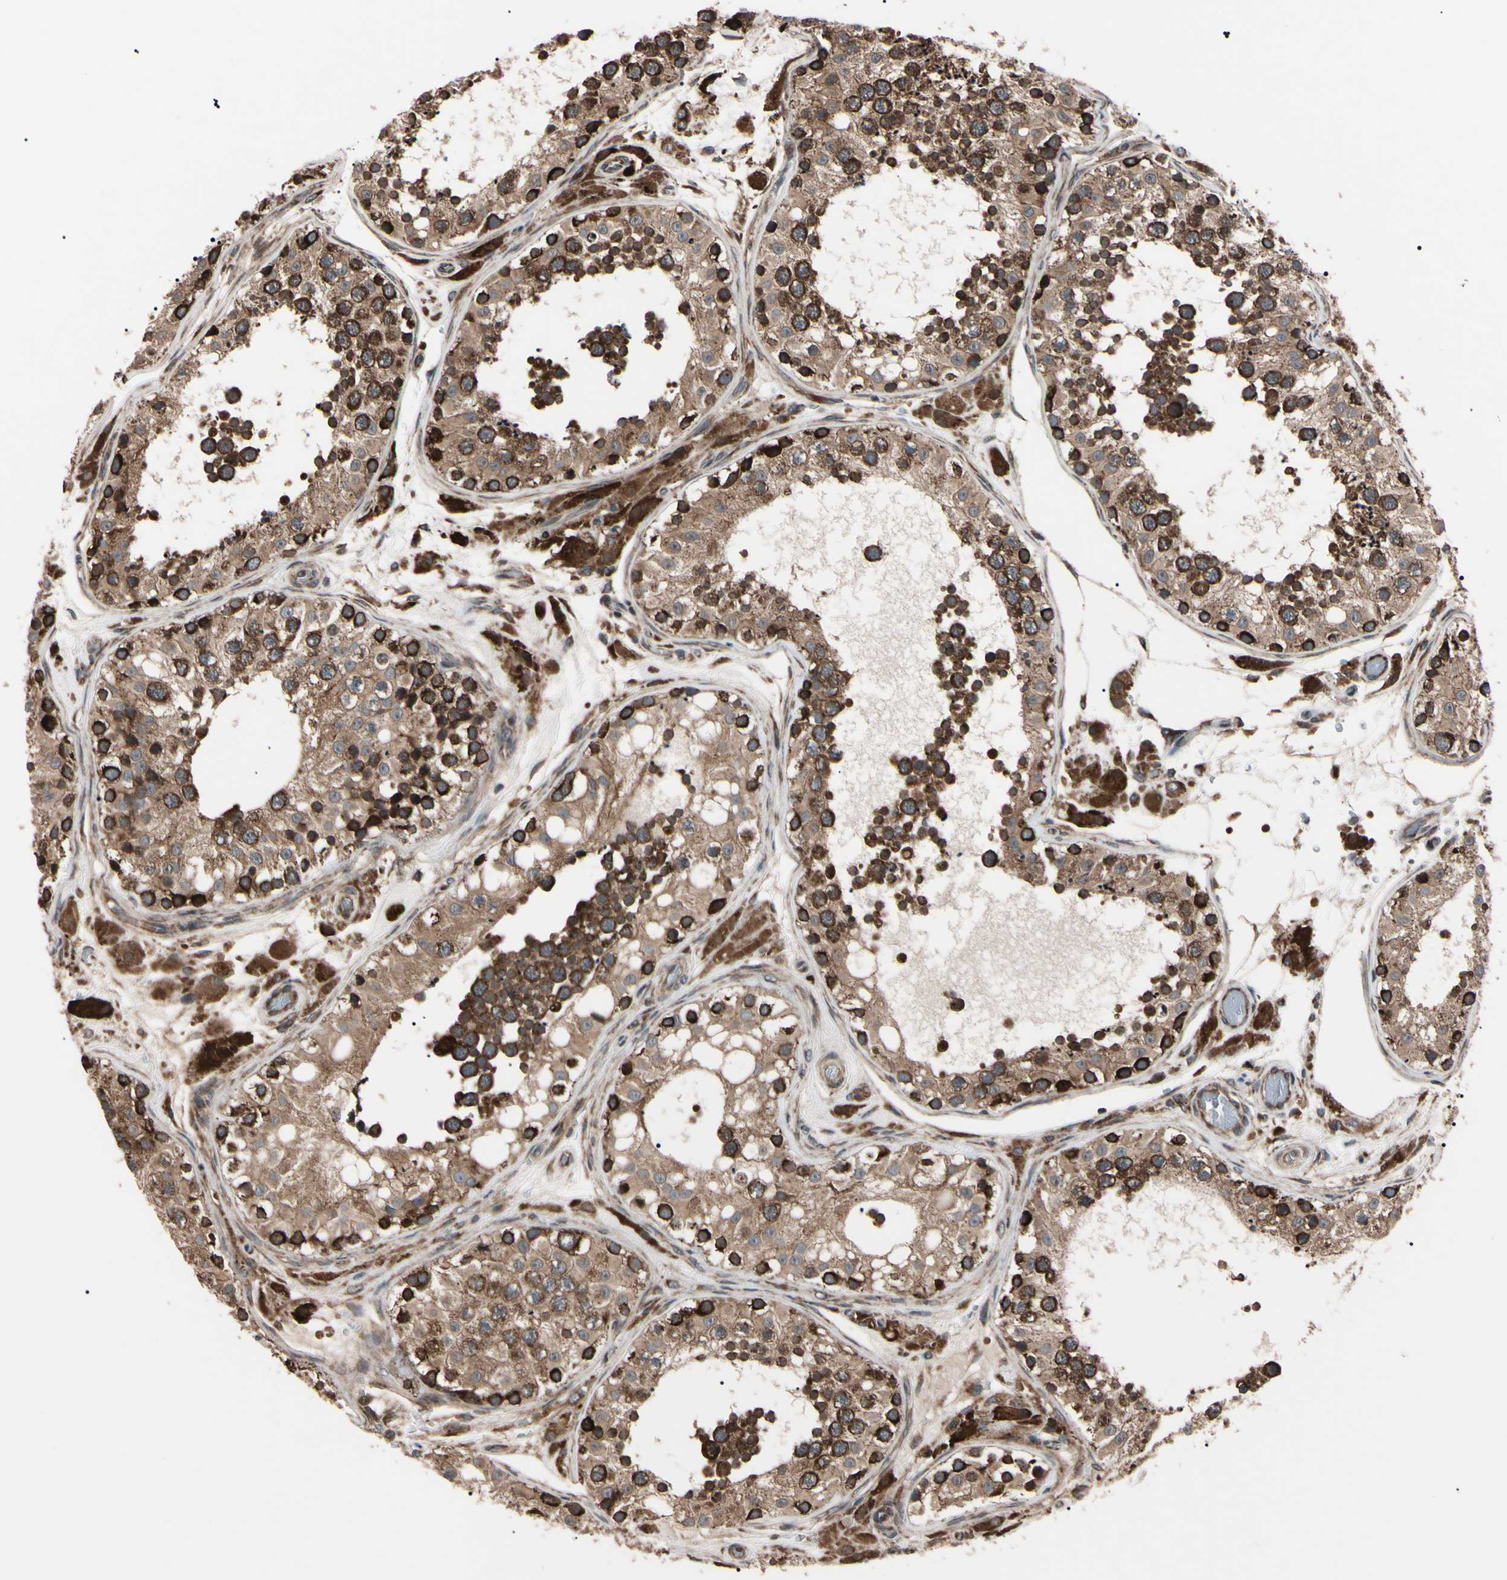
{"staining": {"intensity": "strong", "quantity": ">75%", "location": "cytoplasmic/membranous"}, "tissue": "testis", "cell_type": "Cells in seminiferous ducts", "image_type": "normal", "snomed": [{"axis": "morphology", "description": "Normal tissue, NOS"}, {"axis": "topography", "description": "Testis"}], "caption": "Immunohistochemical staining of unremarkable human testis exhibits high levels of strong cytoplasmic/membranous staining in about >75% of cells in seminiferous ducts.", "gene": "GUCY1B1", "patient": {"sex": "male", "age": 26}}